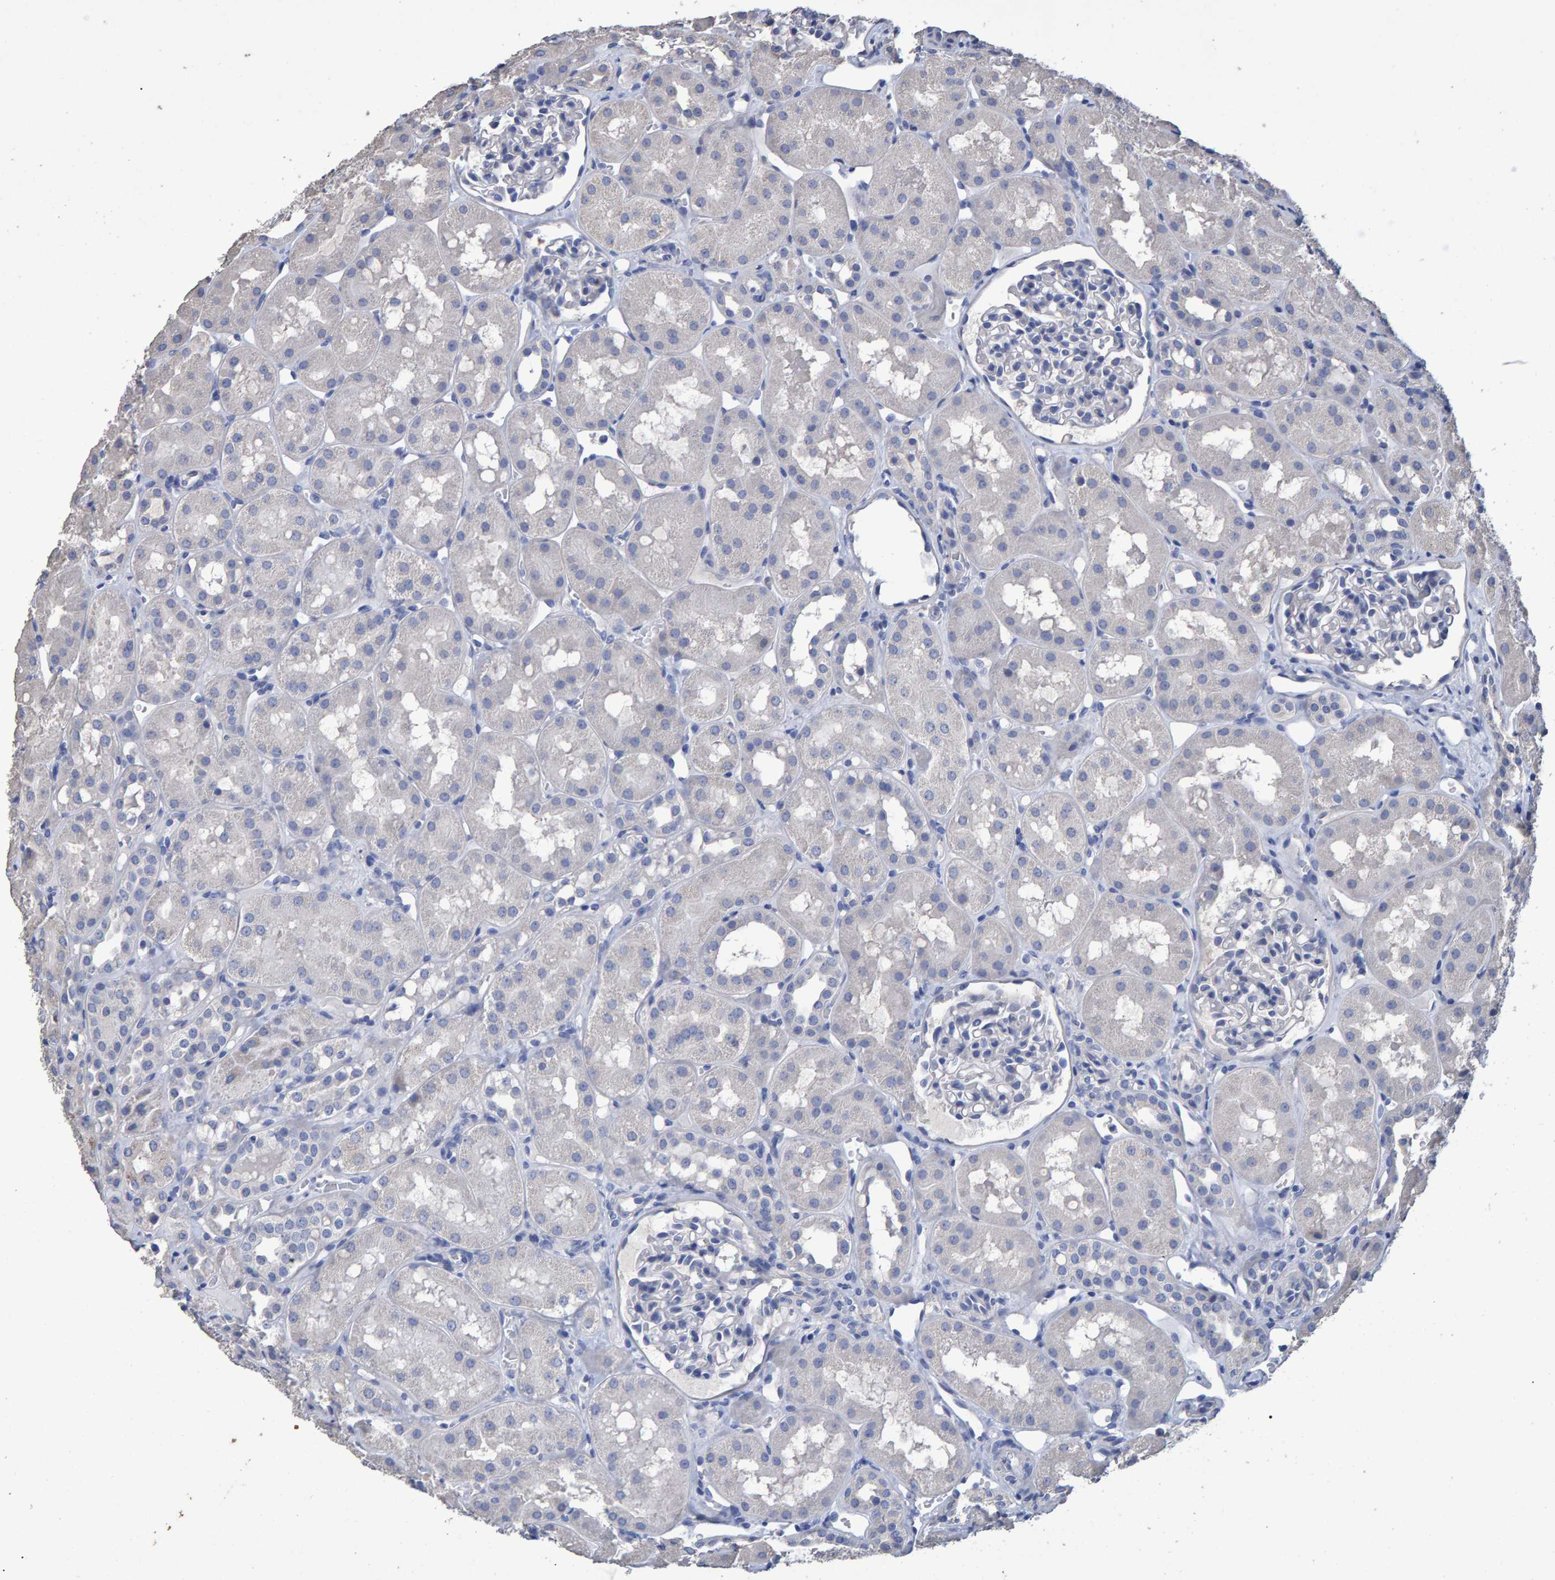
{"staining": {"intensity": "negative", "quantity": "none", "location": "none"}, "tissue": "kidney", "cell_type": "Cells in glomeruli", "image_type": "normal", "snomed": [{"axis": "morphology", "description": "Normal tissue, NOS"}, {"axis": "topography", "description": "Kidney"}], "caption": "A high-resolution micrograph shows immunohistochemistry (IHC) staining of unremarkable kidney, which exhibits no significant staining in cells in glomeruli.", "gene": "HEMGN", "patient": {"sex": "male", "age": 16}}